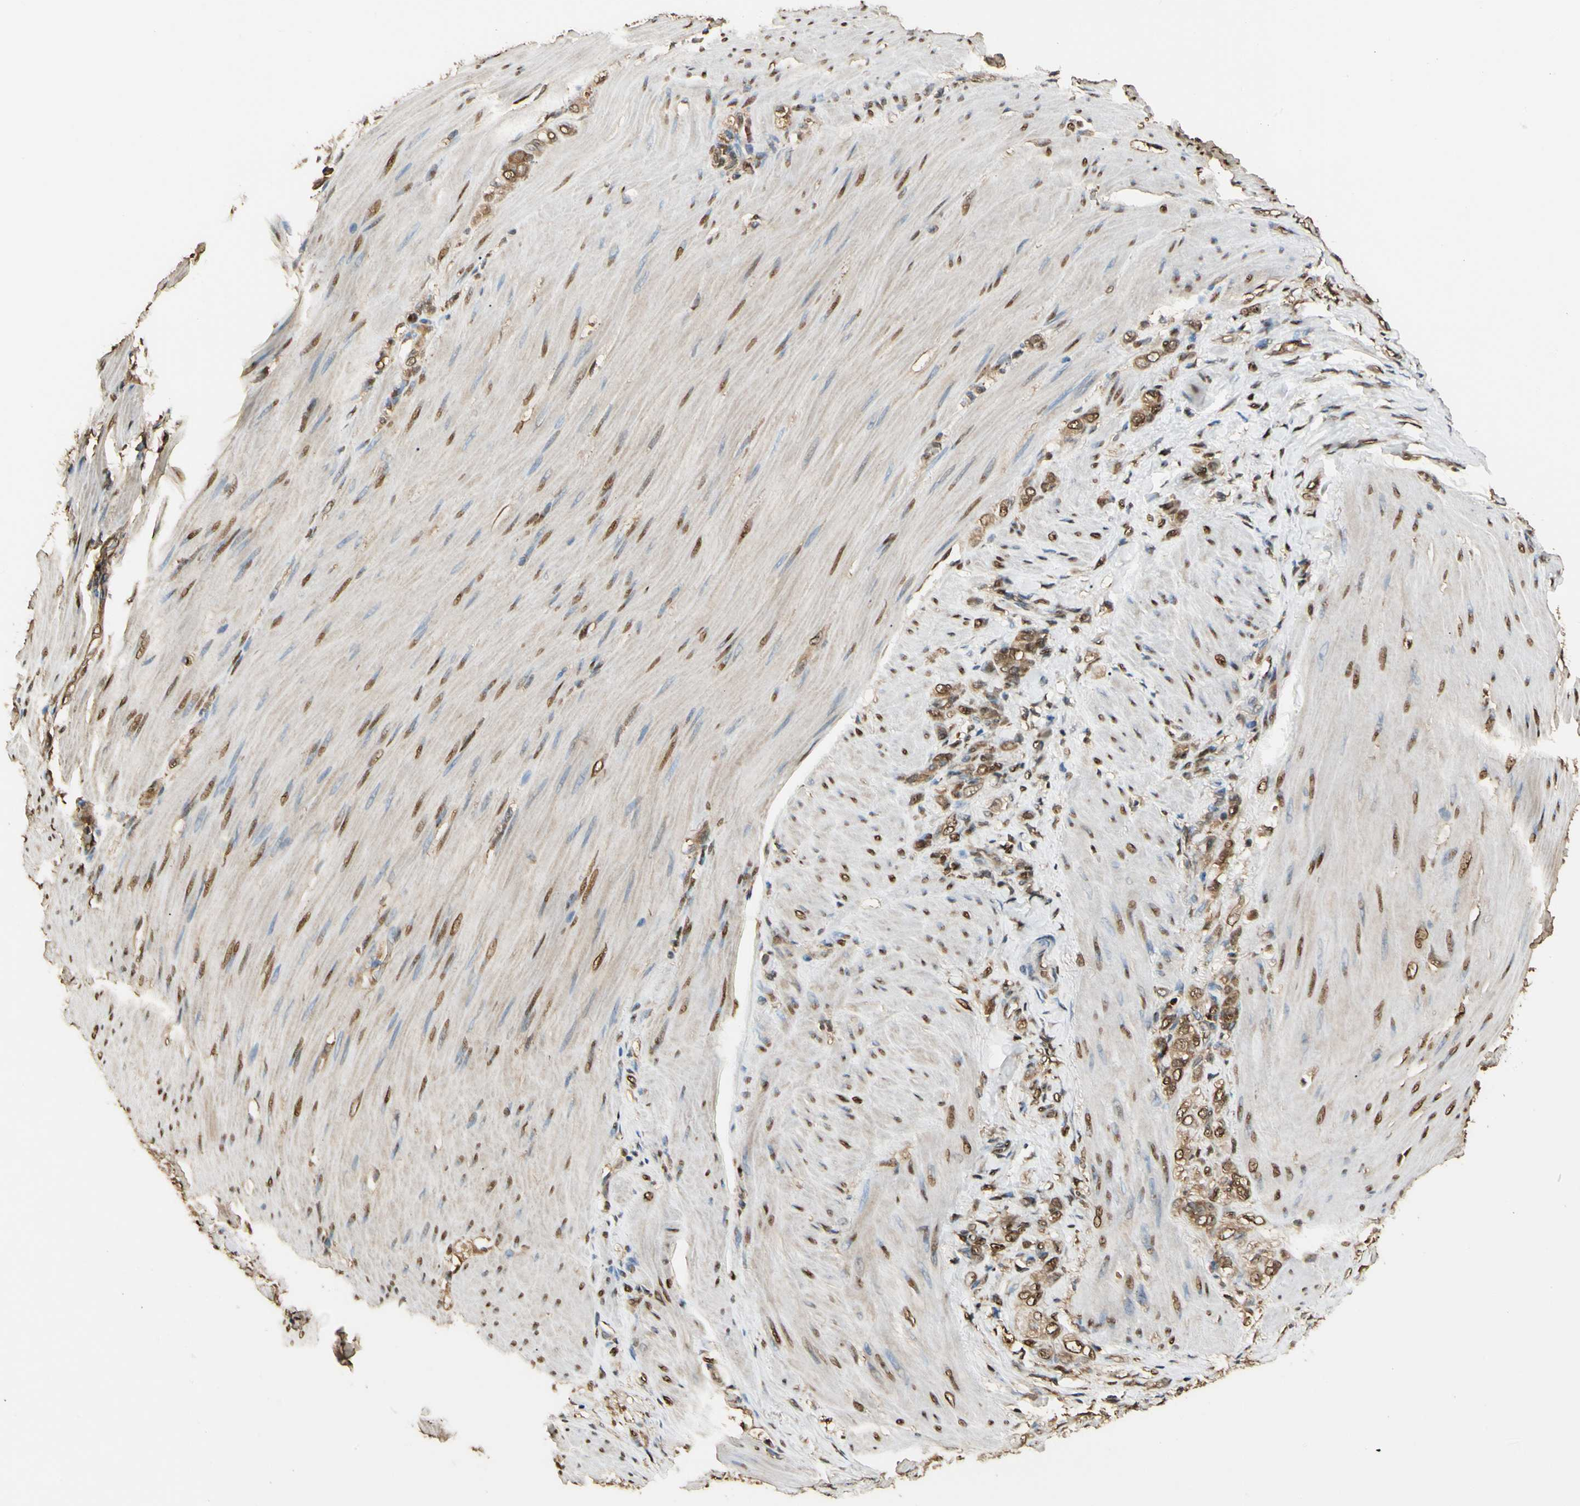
{"staining": {"intensity": "moderate", "quantity": ">75%", "location": "cytoplasmic/membranous,nuclear"}, "tissue": "stomach cancer", "cell_type": "Tumor cells", "image_type": "cancer", "snomed": [{"axis": "morphology", "description": "Adenocarcinoma, NOS"}, {"axis": "topography", "description": "Stomach"}], "caption": "Immunohistochemistry (DAB) staining of human adenocarcinoma (stomach) reveals moderate cytoplasmic/membranous and nuclear protein positivity in about >75% of tumor cells.", "gene": "PNCK", "patient": {"sex": "male", "age": 82}}